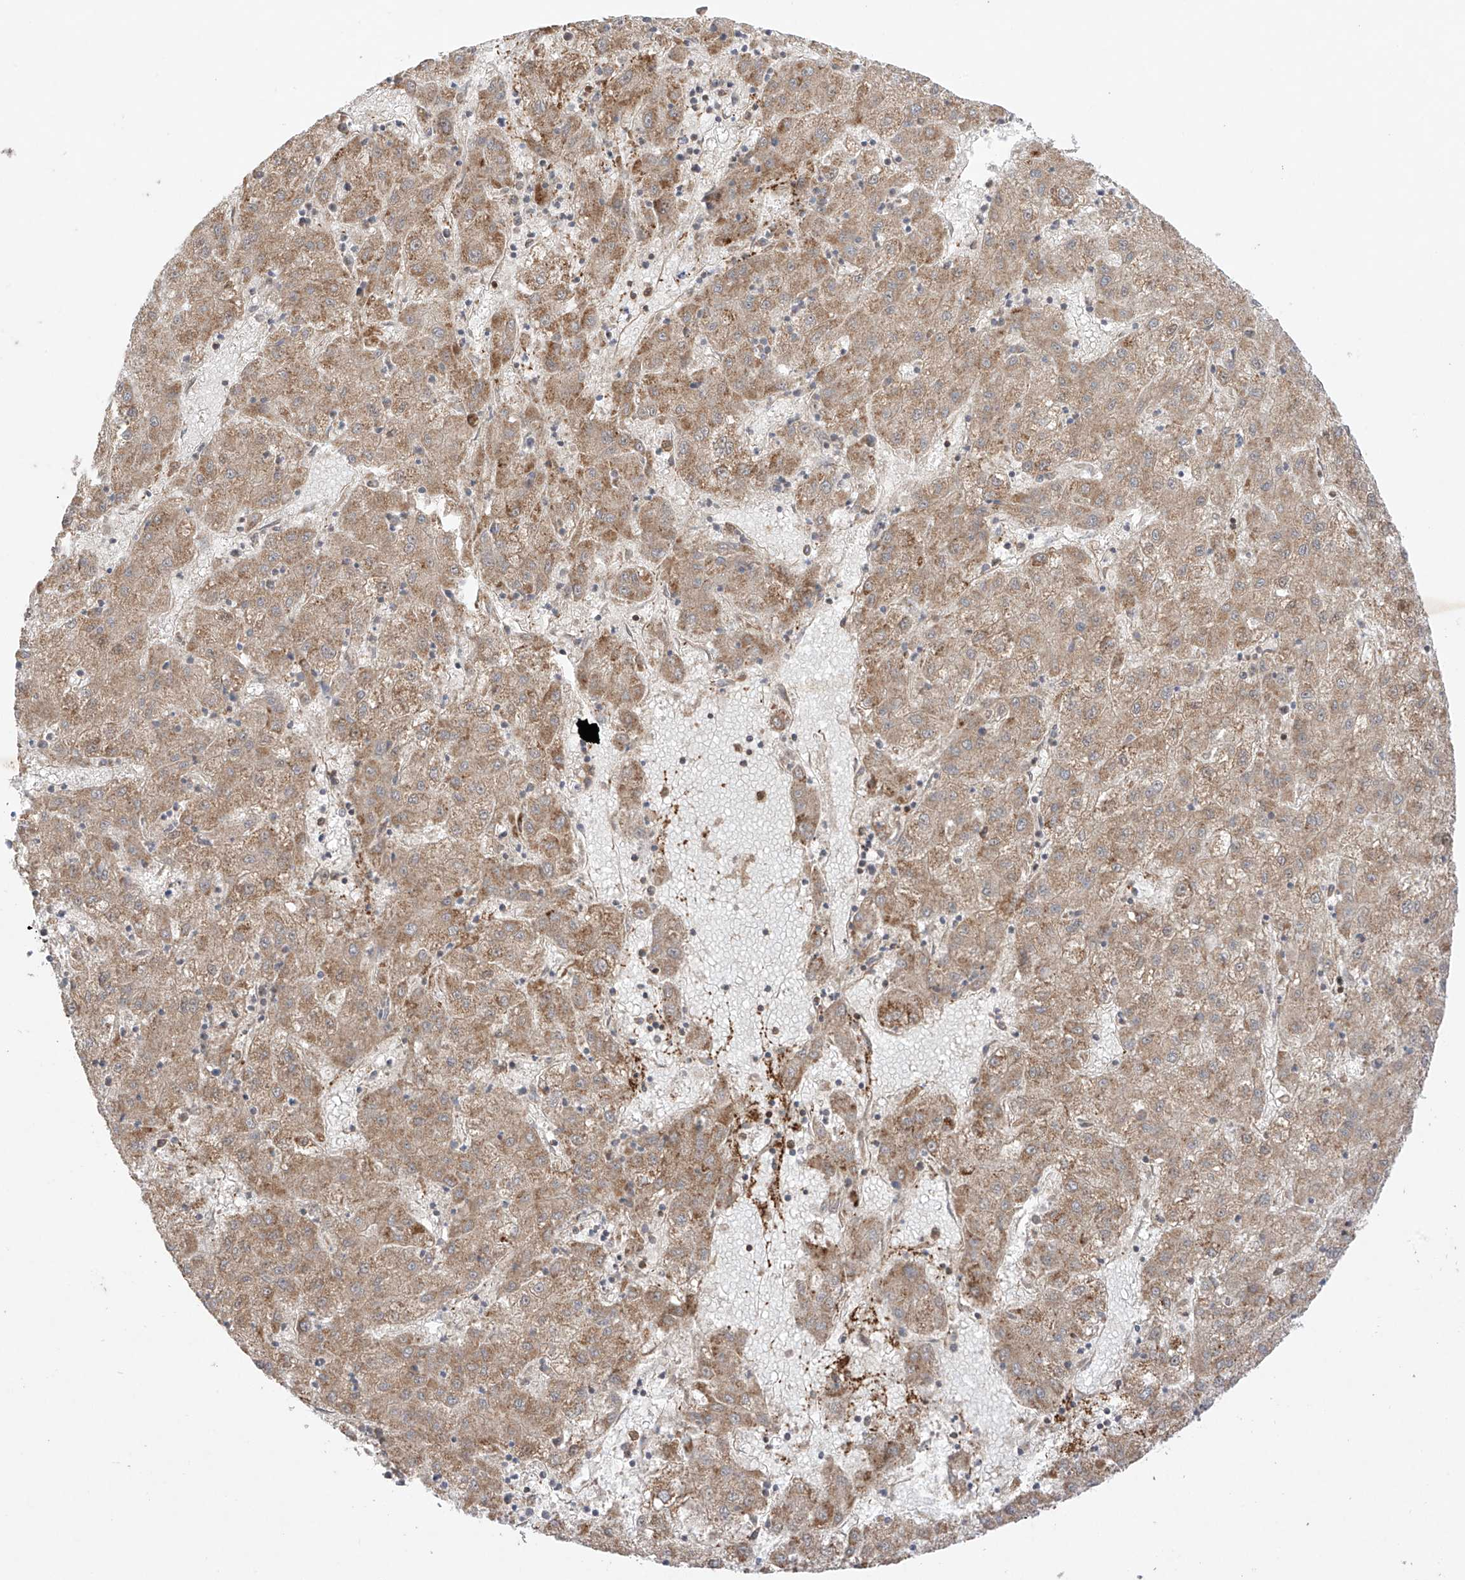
{"staining": {"intensity": "moderate", "quantity": "25%-75%", "location": "cytoplasmic/membranous"}, "tissue": "liver cancer", "cell_type": "Tumor cells", "image_type": "cancer", "snomed": [{"axis": "morphology", "description": "Carcinoma, Hepatocellular, NOS"}, {"axis": "topography", "description": "Liver"}], "caption": "Protein staining of liver cancer tissue displays moderate cytoplasmic/membranous positivity in approximately 25%-75% of tumor cells.", "gene": "ABCD1", "patient": {"sex": "male", "age": 72}}